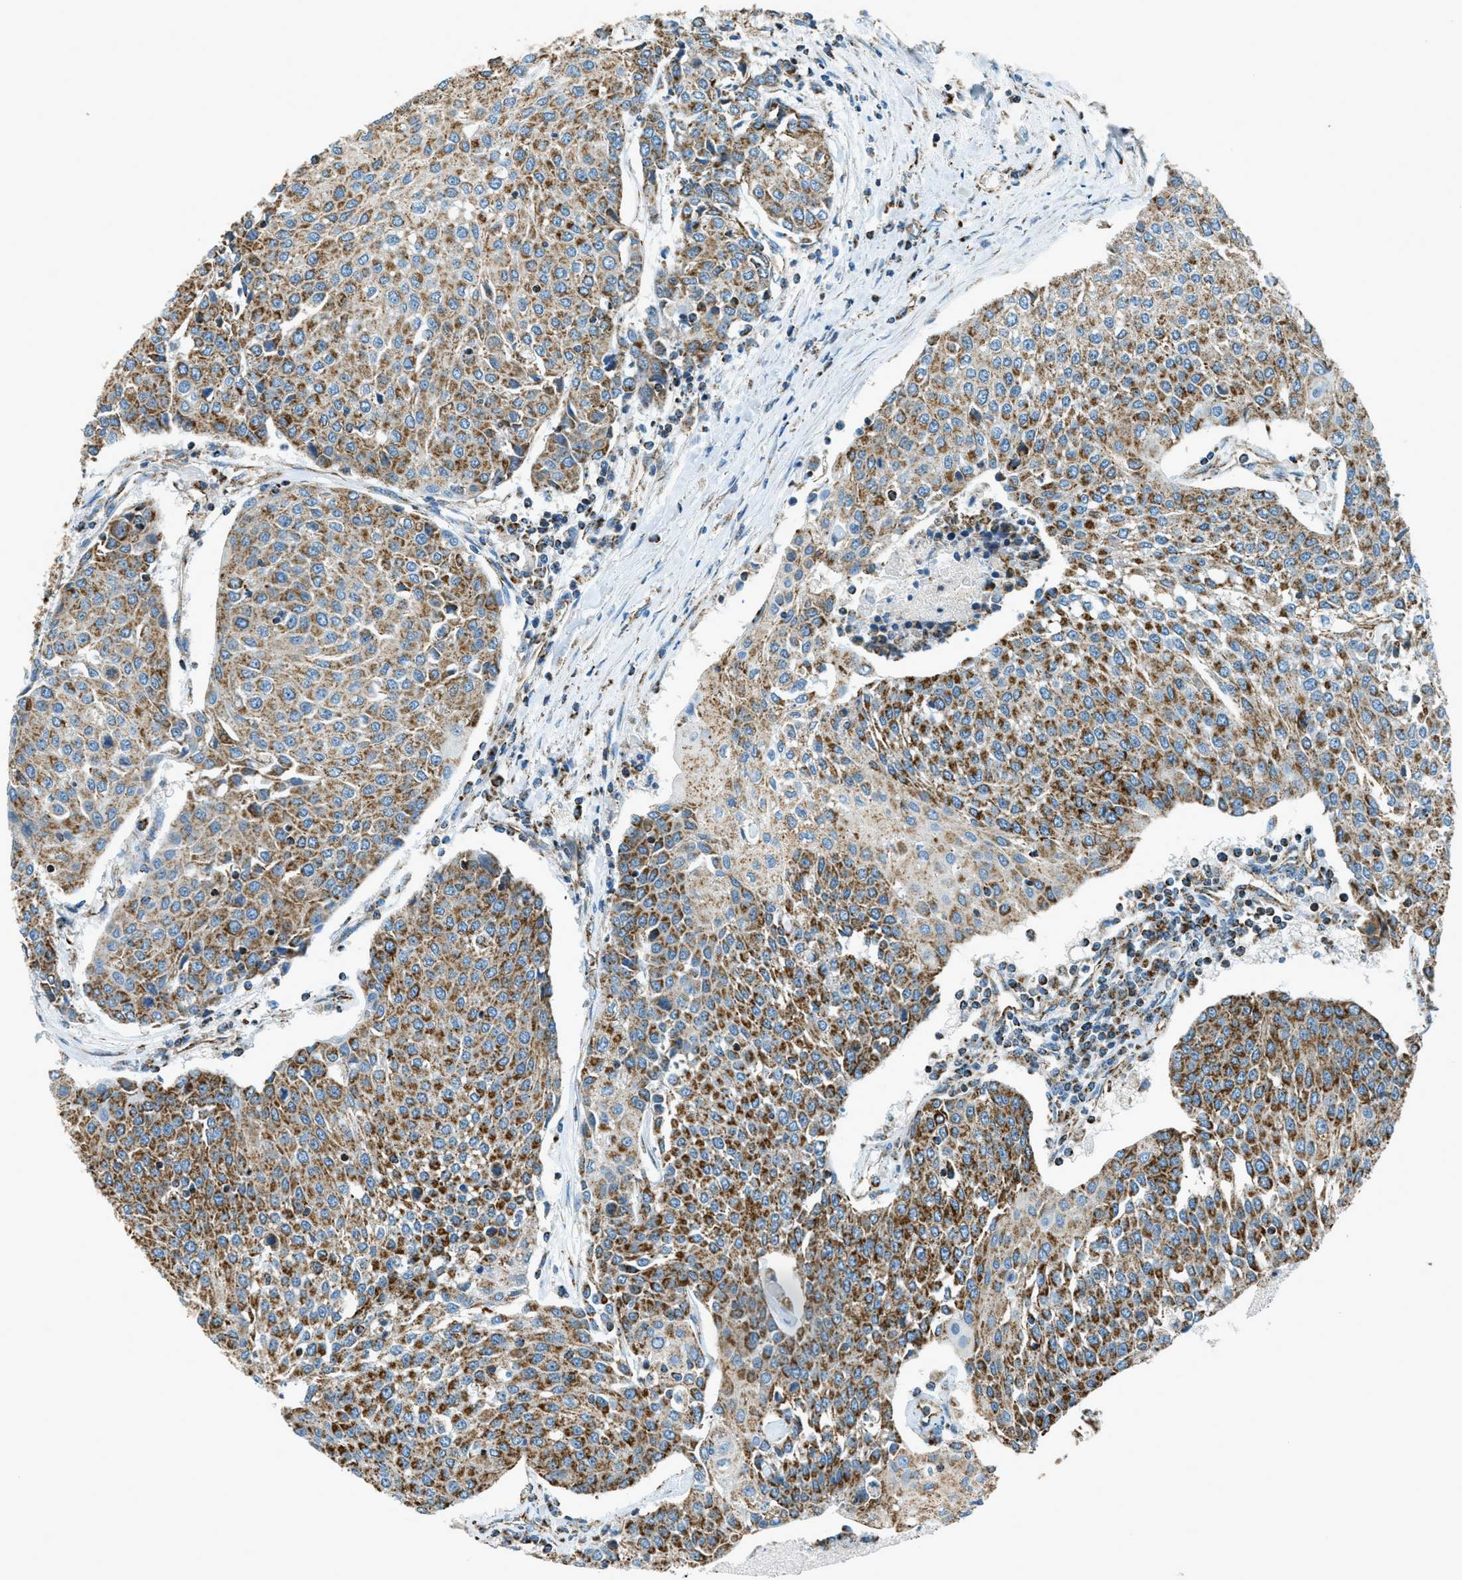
{"staining": {"intensity": "strong", "quantity": ">75%", "location": "cytoplasmic/membranous"}, "tissue": "urothelial cancer", "cell_type": "Tumor cells", "image_type": "cancer", "snomed": [{"axis": "morphology", "description": "Urothelial carcinoma, High grade"}, {"axis": "topography", "description": "Urinary bladder"}], "caption": "The image shows immunohistochemical staining of urothelial cancer. There is strong cytoplasmic/membranous positivity is present in about >75% of tumor cells.", "gene": "CHST15", "patient": {"sex": "female", "age": 85}}